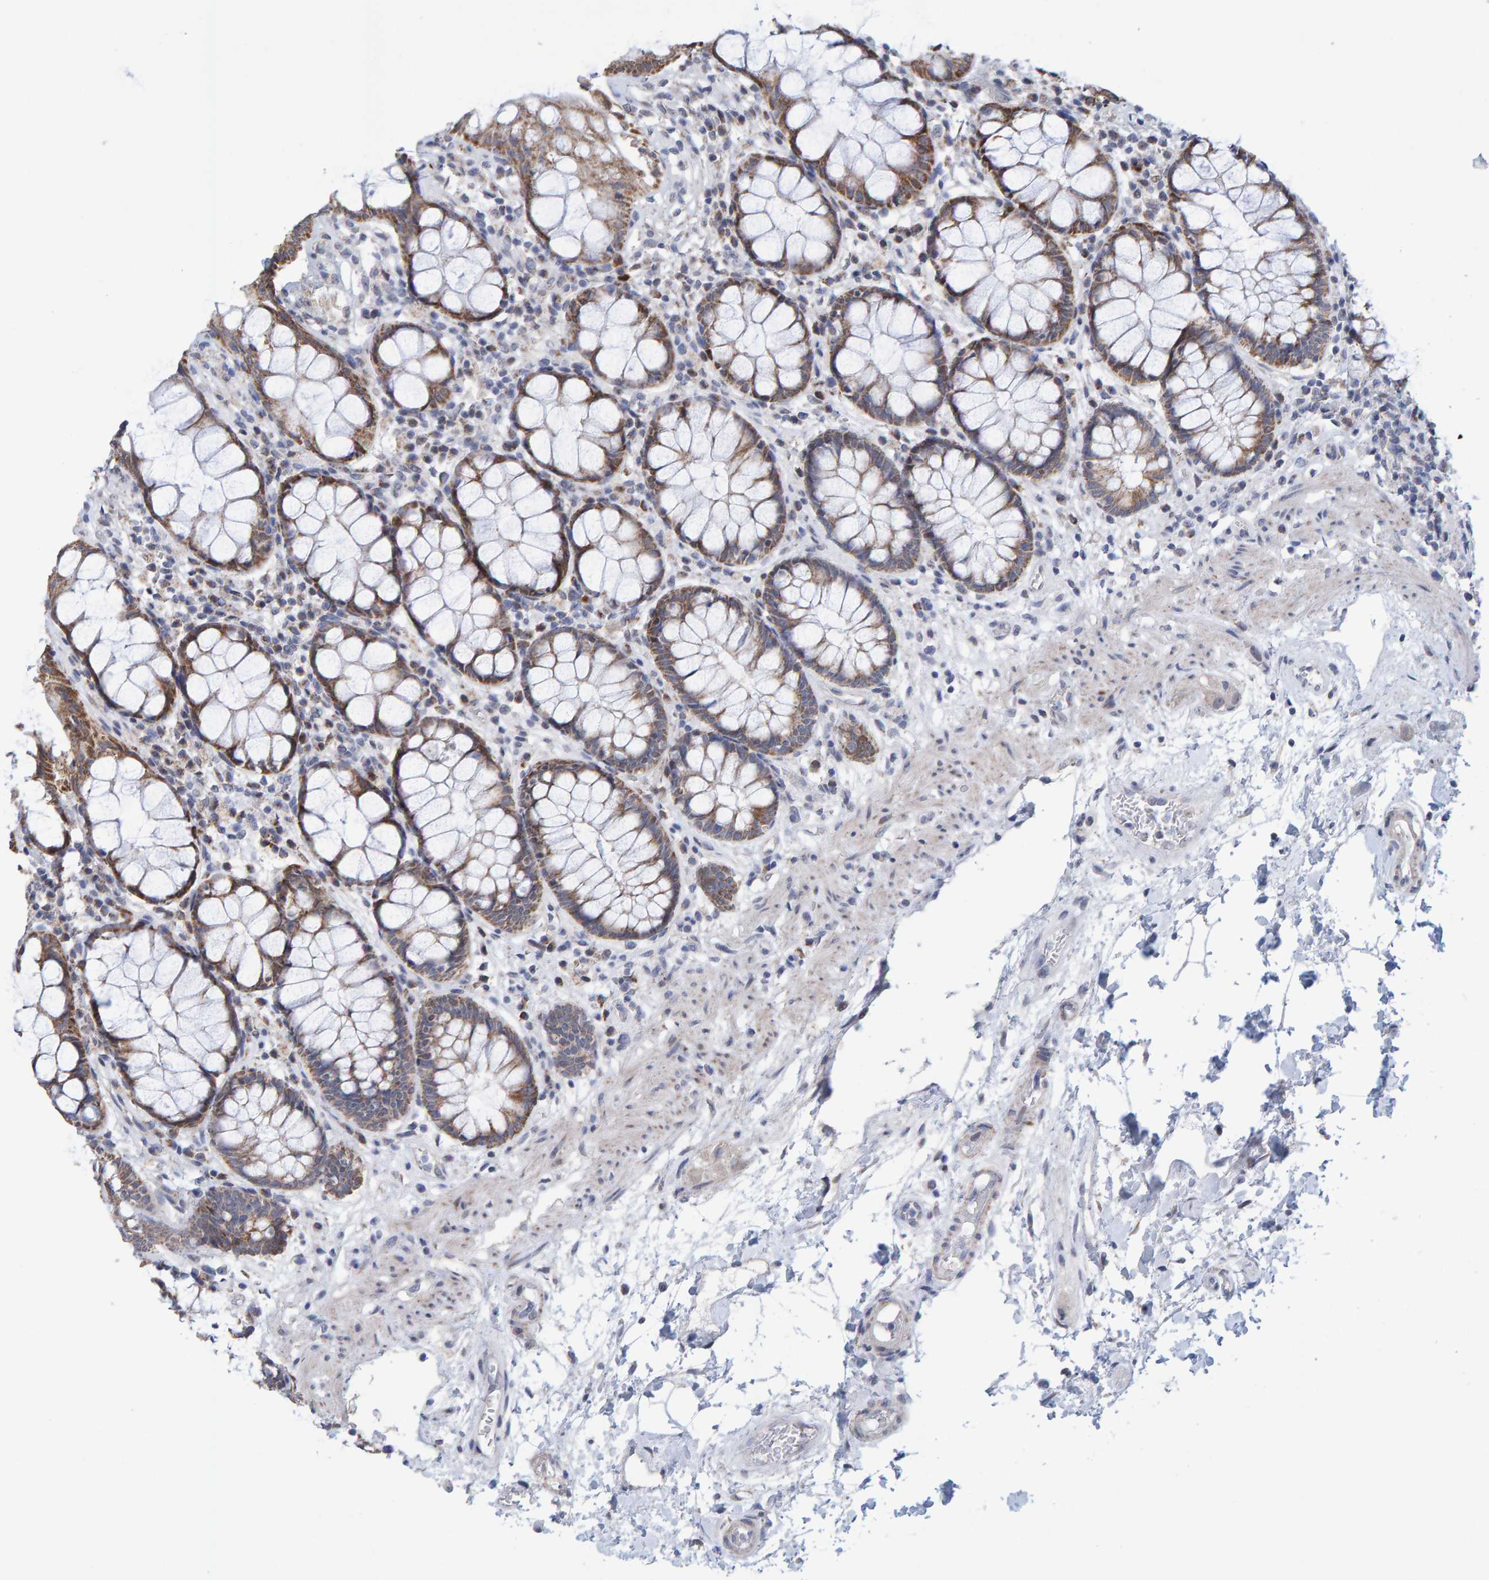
{"staining": {"intensity": "moderate", "quantity": ">75%", "location": "cytoplasmic/membranous"}, "tissue": "rectum", "cell_type": "Glandular cells", "image_type": "normal", "snomed": [{"axis": "morphology", "description": "Normal tissue, NOS"}, {"axis": "topography", "description": "Rectum"}], "caption": "Immunohistochemistry histopathology image of benign rectum: human rectum stained using IHC shows medium levels of moderate protein expression localized specifically in the cytoplasmic/membranous of glandular cells, appearing as a cytoplasmic/membranous brown color.", "gene": "USP43", "patient": {"sex": "male", "age": 64}}